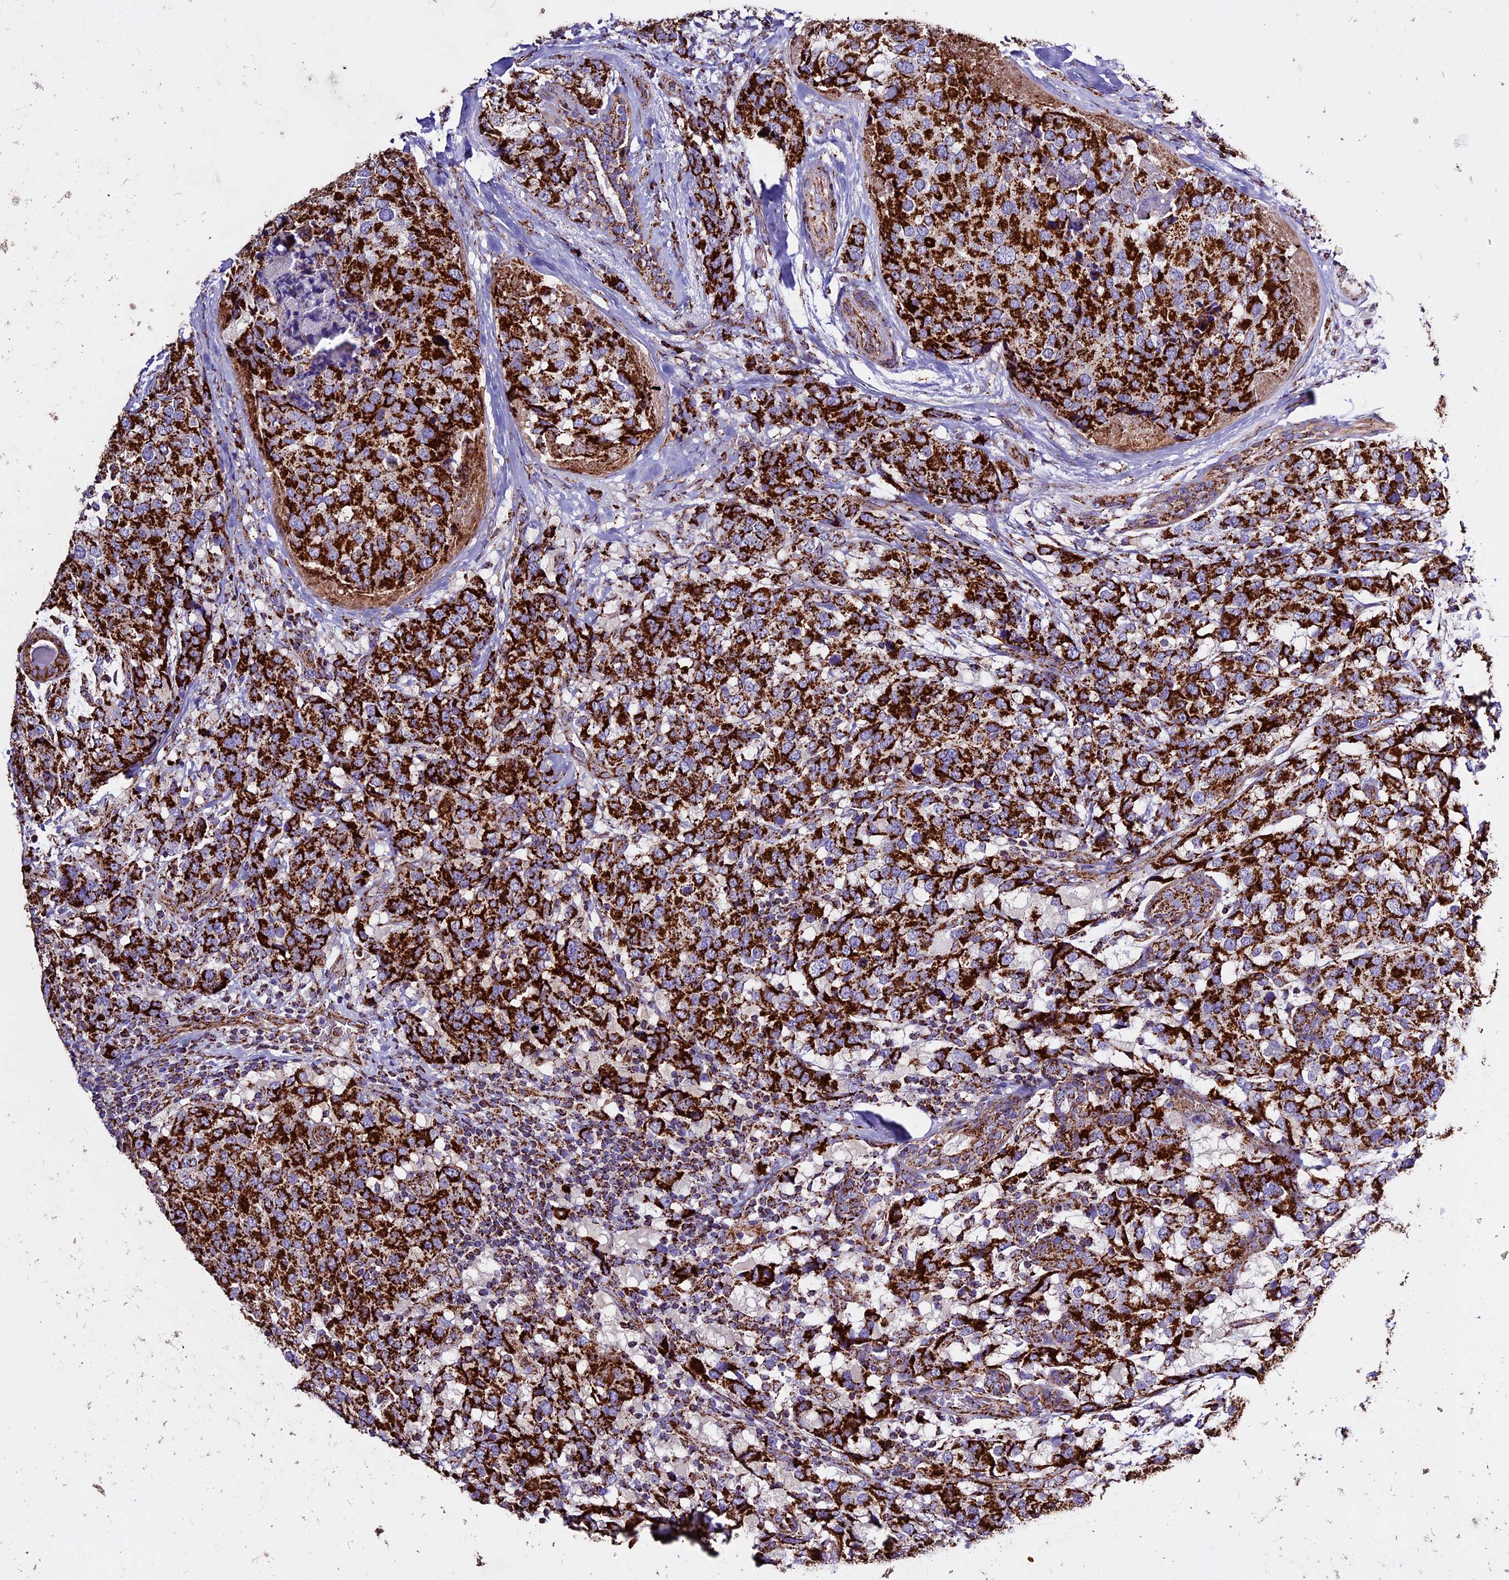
{"staining": {"intensity": "strong", "quantity": ">75%", "location": "cytoplasmic/membranous"}, "tissue": "breast cancer", "cell_type": "Tumor cells", "image_type": "cancer", "snomed": [{"axis": "morphology", "description": "Lobular carcinoma"}, {"axis": "topography", "description": "Breast"}], "caption": "Strong cytoplasmic/membranous protein positivity is appreciated in about >75% of tumor cells in lobular carcinoma (breast).", "gene": "CX3CL1", "patient": {"sex": "female", "age": 59}}